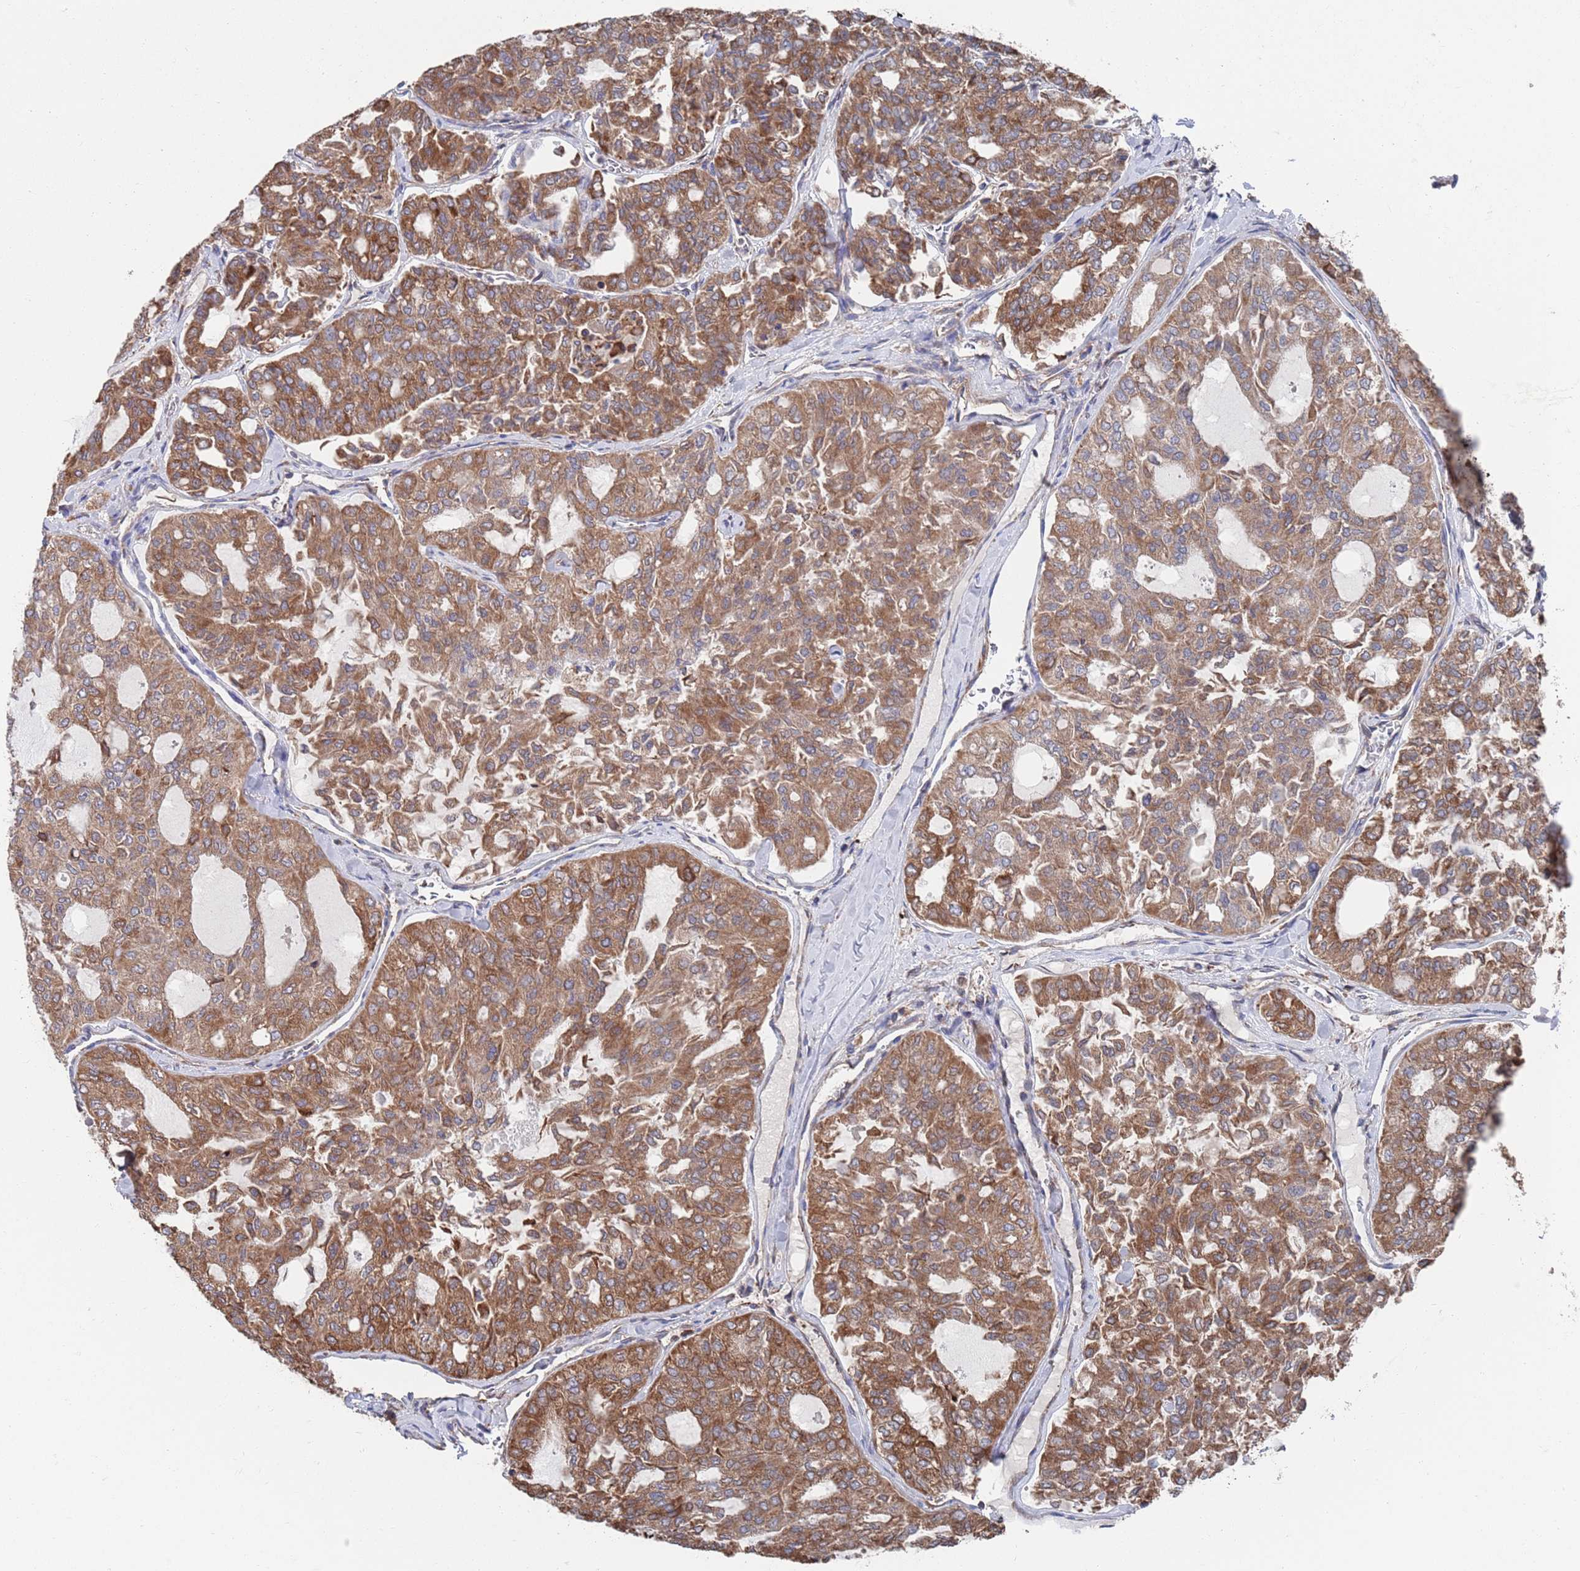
{"staining": {"intensity": "moderate", "quantity": ">75%", "location": "cytoplasmic/membranous"}, "tissue": "thyroid cancer", "cell_type": "Tumor cells", "image_type": "cancer", "snomed": [{"axis": "morphology", "description": "Follicular adenoma carcinoma, NOS"}, {"axis": "topography", "description": "Thyroid gland"}], "caption": "DAB (3,3'-diaminobenzidine) immunohistochemical staining of human thyroid cancer reveals moderate cytoplasmic/membranous protein positivity in approximately >75% of tumor cells. (DAB = brown stain, brightfield microscopy at high magnification).", "gene": "GID8", "patient": {"sex": "male", "age": 75}}